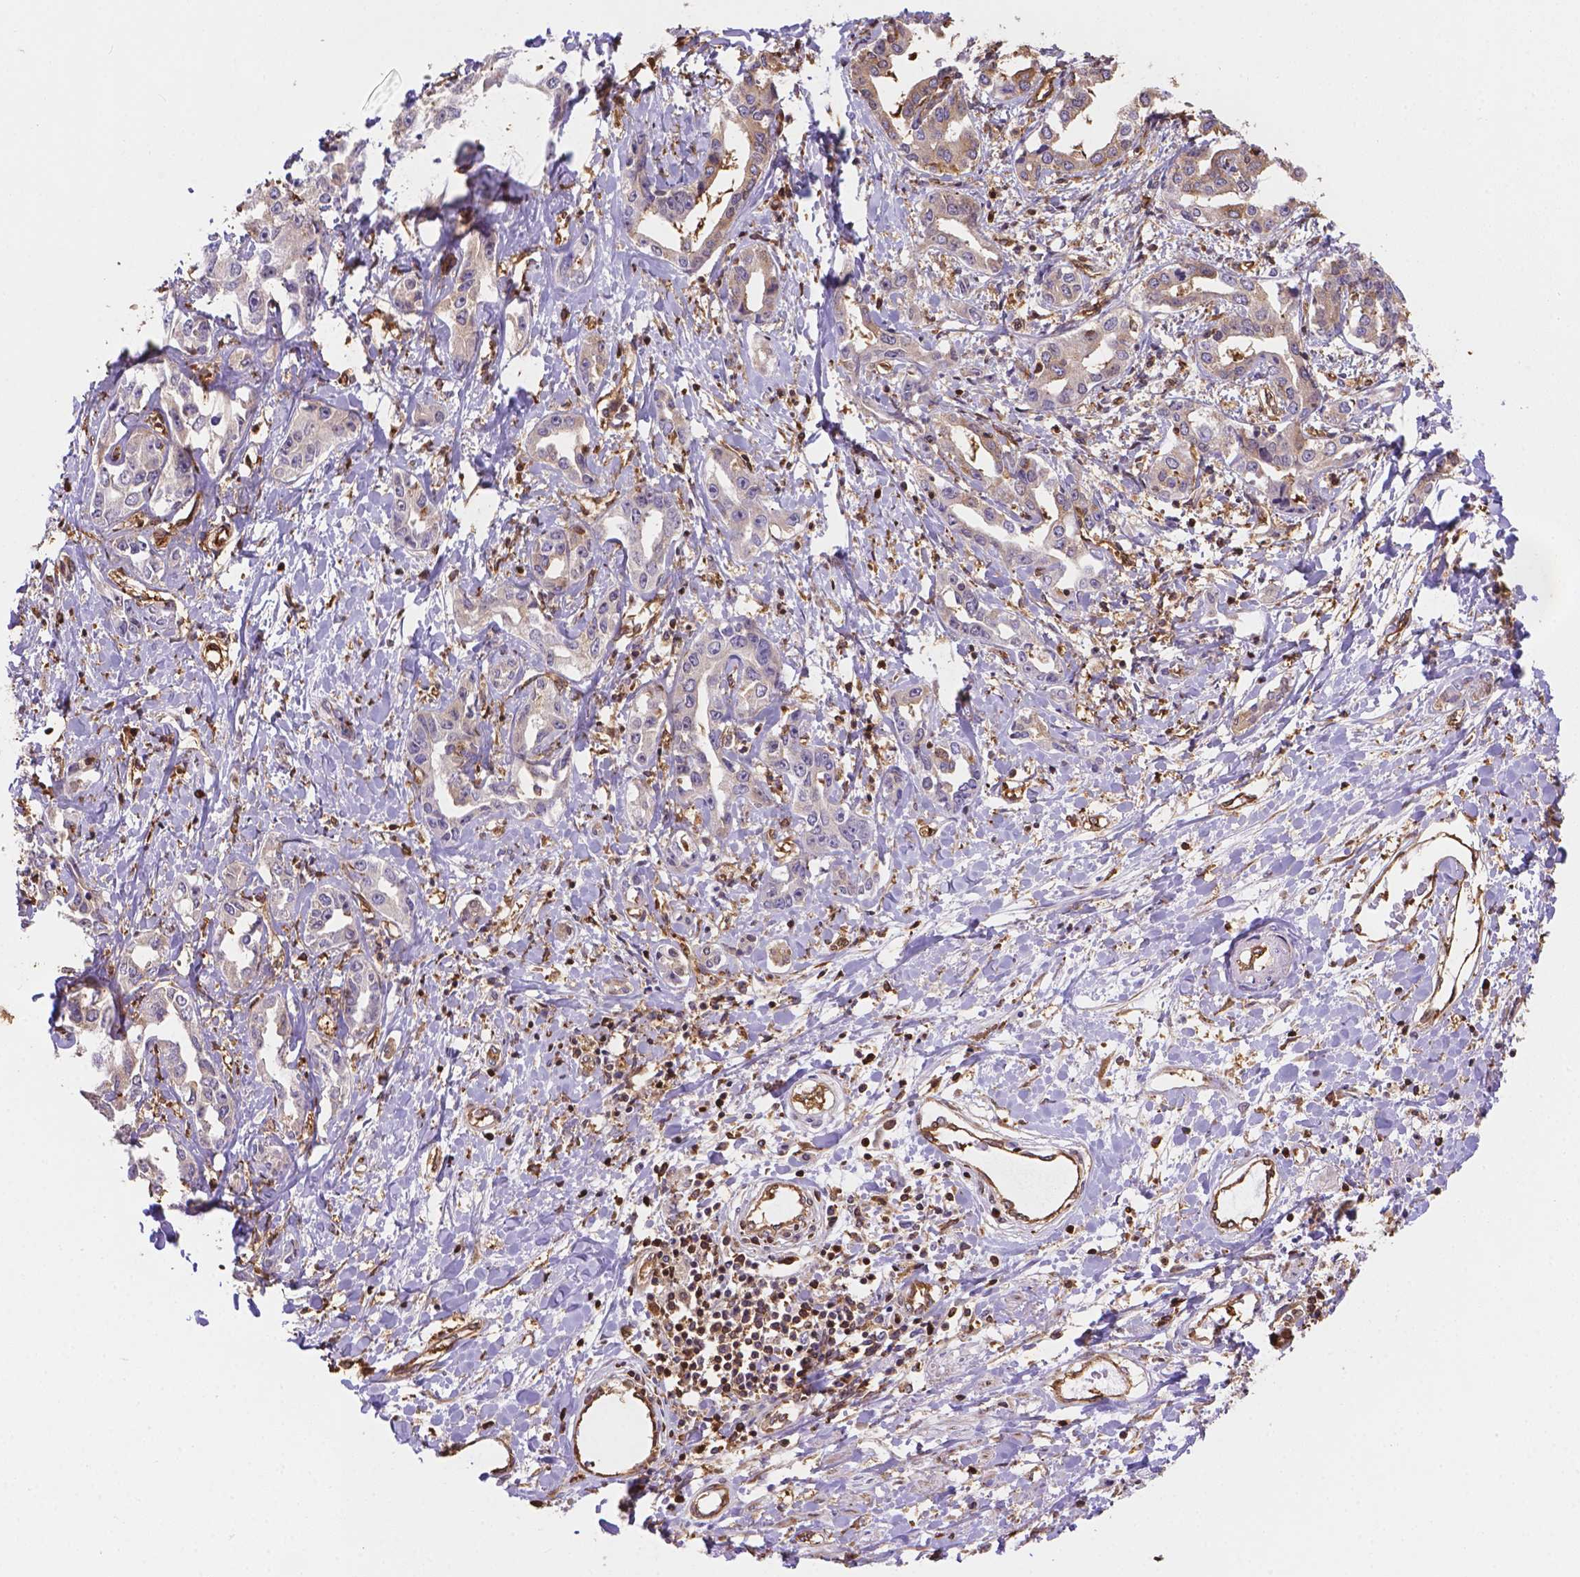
{"staining": {"intensity": "weak", "quantity": "<25%", "location": "cytoplasmic/membranous"}, "tissue": "liver cancer", "cell_type": "Tumor cells", "image_type": "cancer", "snomed": [{"axis": "morphology", "description": "Cholangiocarcinoma"}, {"axis": "topography", "description": "Liver"}], "caption": "Tumor cells show no significant positivity in liver cholangiocarcinoma. The staining is performed using DAB brown chromogen with nuclei counter-stained in using hematoxylin.", "gene": "DMWD", "patient": {"sex": "male", "age": 59}}